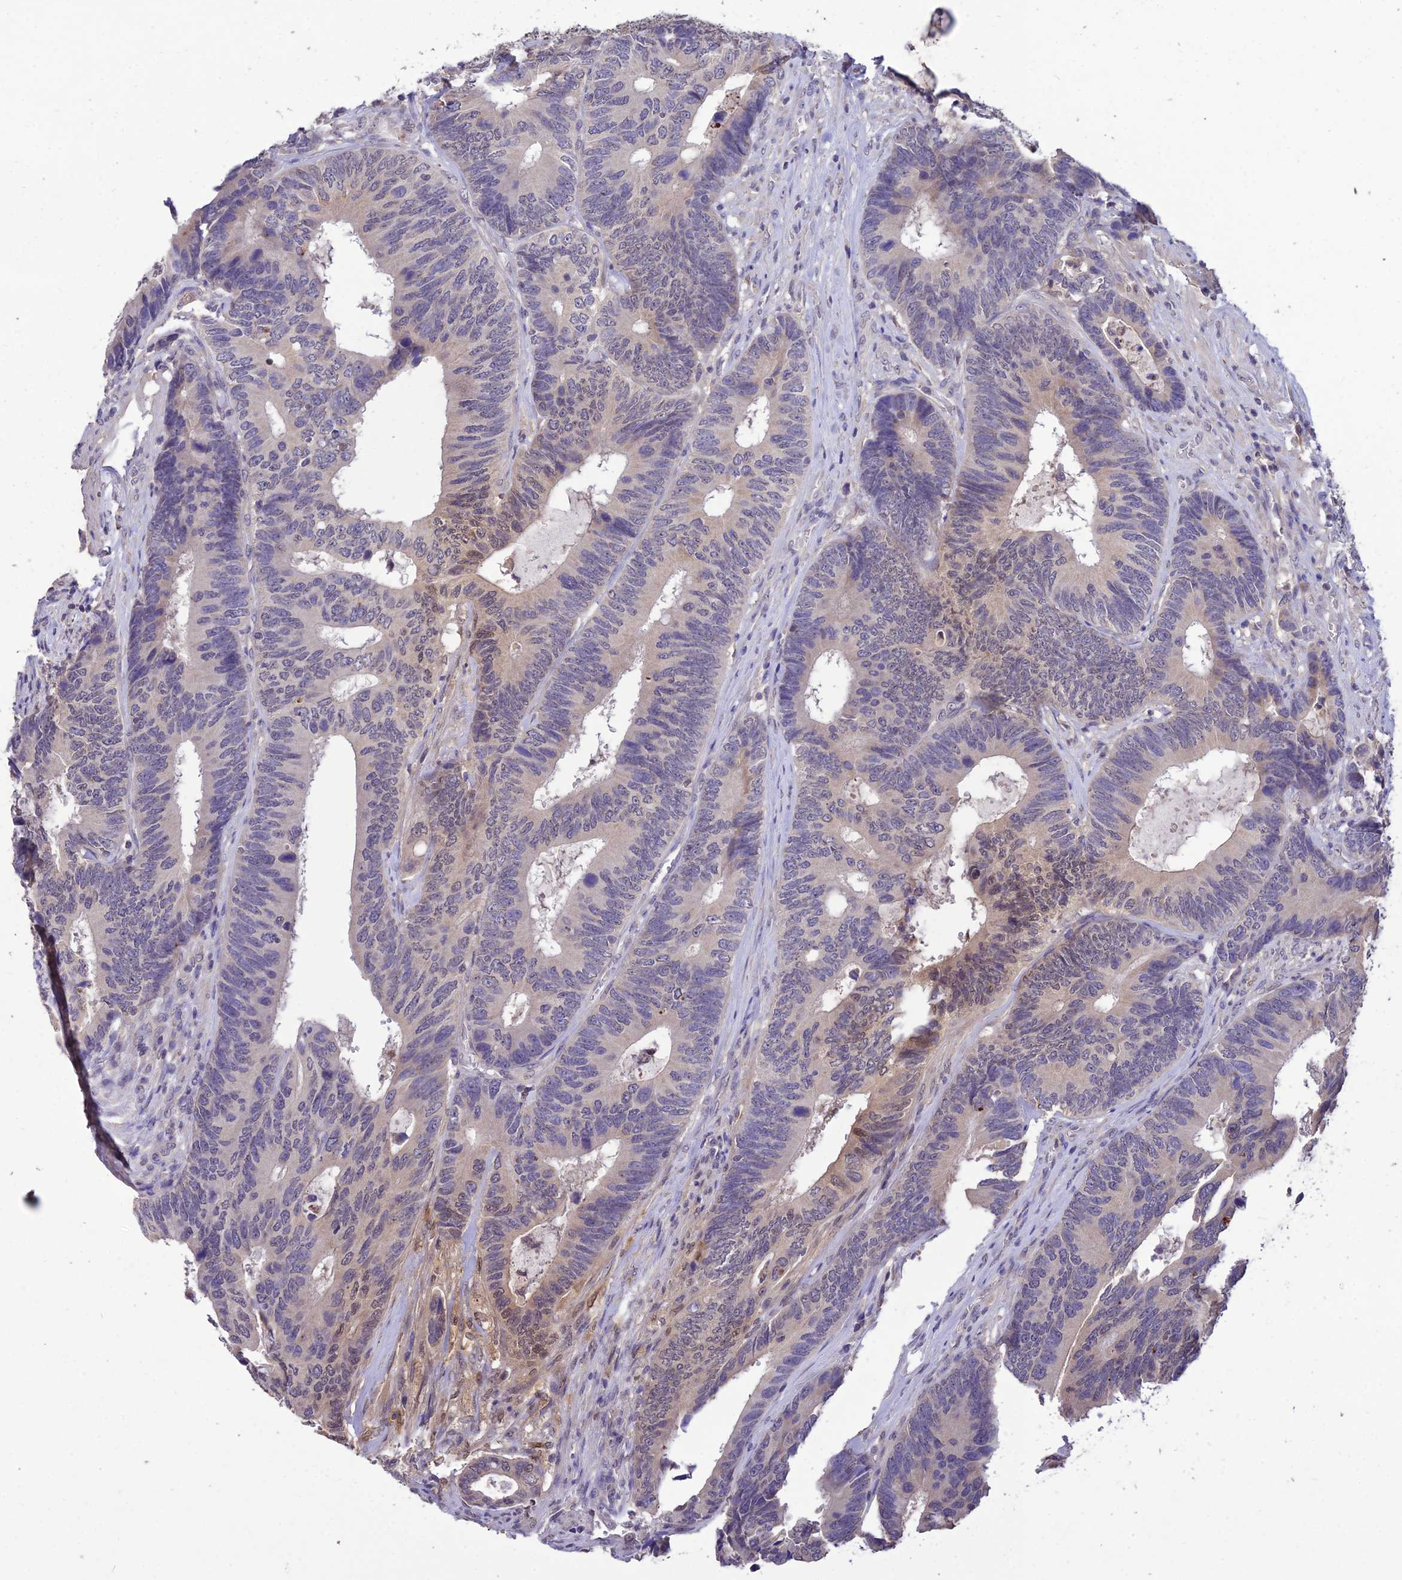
{"staining": {"intensity": "weak", "quantity": "<25%", "location": "nuclear"}, "tissue": "colorectal cancer", "cell_type": "Tumor cells", "image_type": "cancer", "snomed": [{"axis": "morphology", "description": "Adenocarcinoma, NOS"}, {"axis": "topography", "description": "Colon"}], "caption": "Colorectal adenocarcinoma was stained to show a protein in brown. There is no significant positivity in tumor cells. (DAB (3,3'-diaminobenzidine) immunohistochemistry visualized using brightfield microscopy, high magnification).", "gene": "PGK1", "patient": {"sex": "male", "age": 87}}